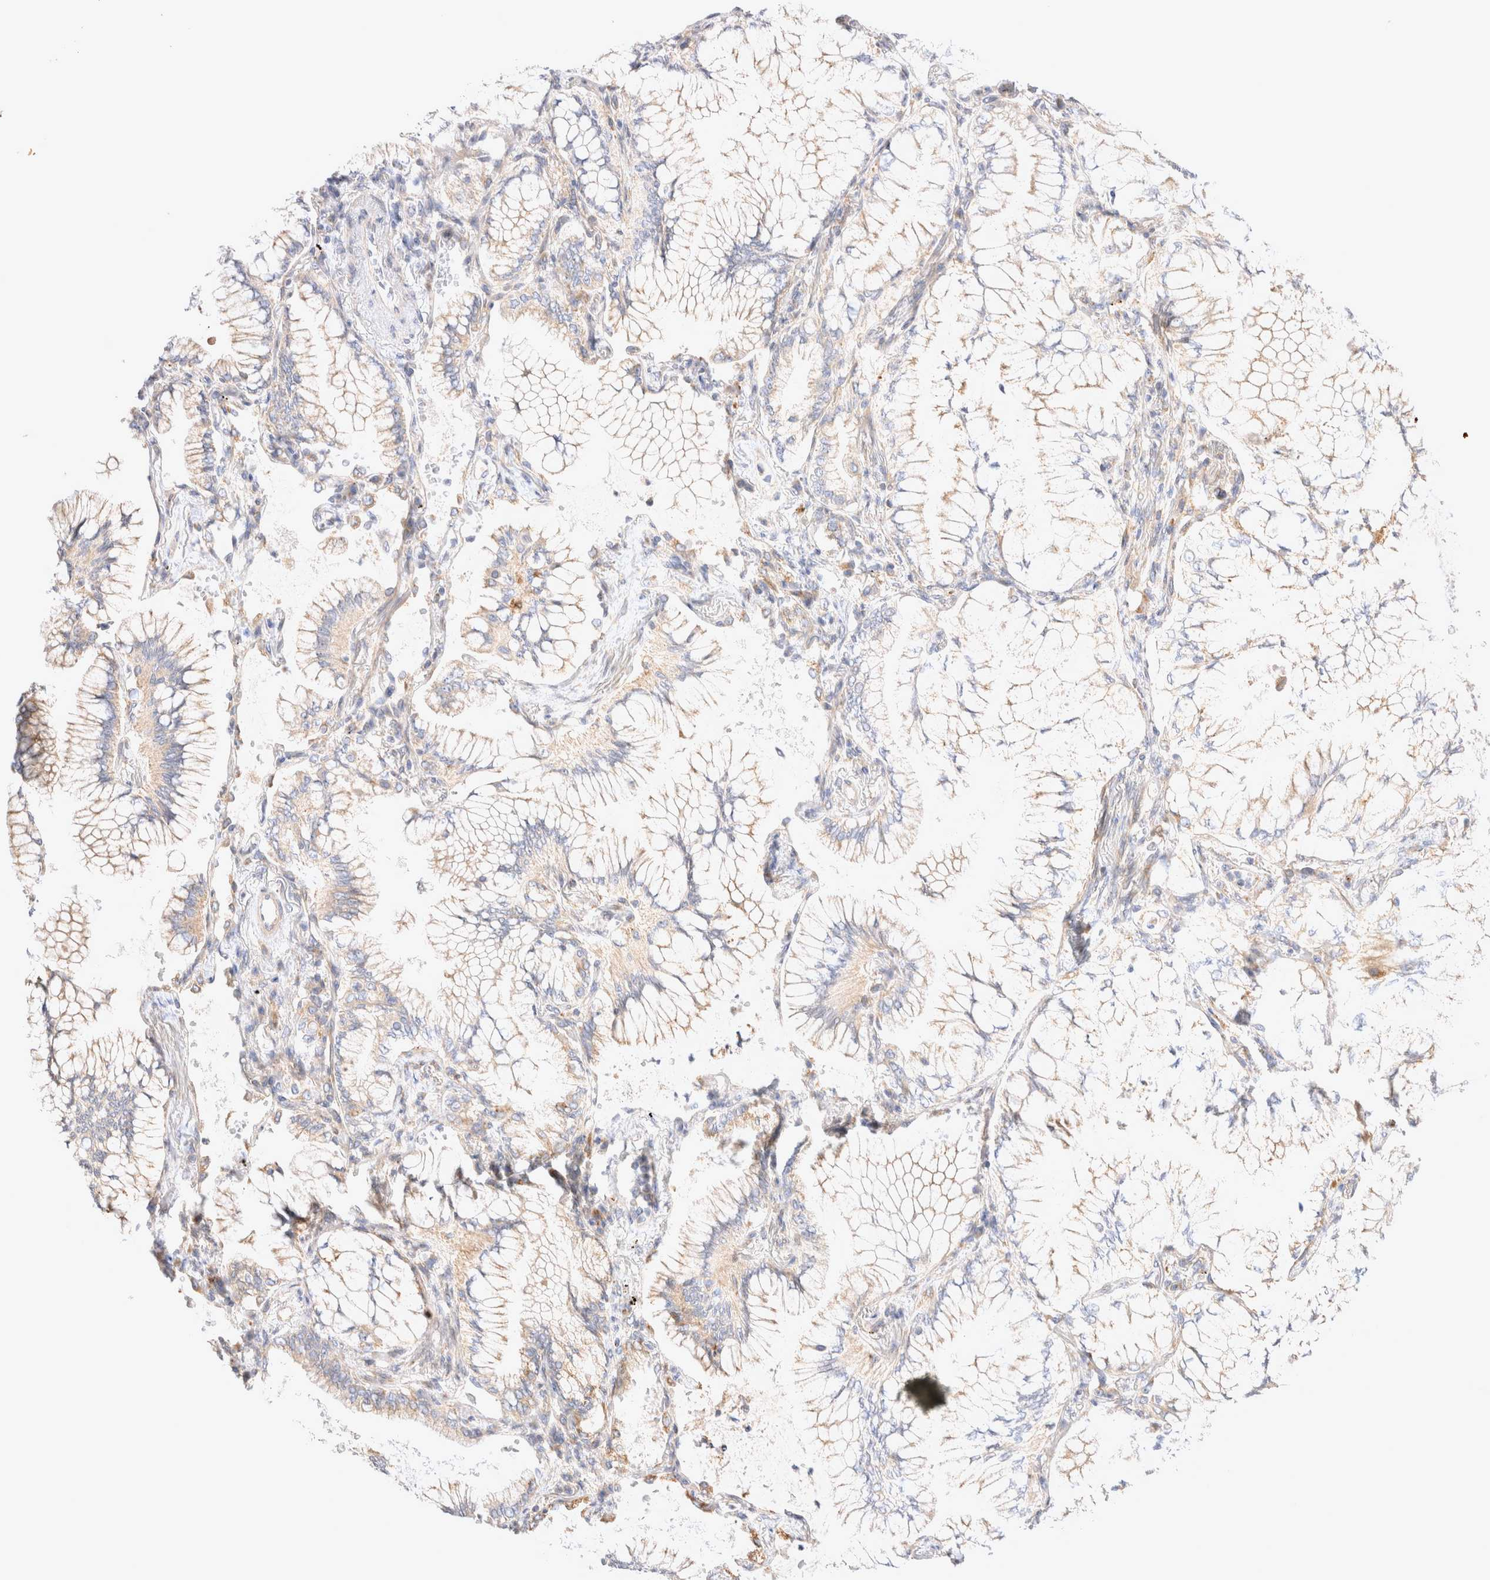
{"staining": {"intensity": "weak", "quantity": "<25%", "location": "cytoplasmic/membranous"}, "tissue": "lung cancer", "cell_type": "Tumor cells", "image_type": "cancer", "snomed": [{"axis": "morphology", "description": "Adenocarcinoma, NOS"}, {"axis": "topography", "description": "Lung"}], "caption": "The histopathology image displays no staining of tumor cells in lung cancer (adenocarcinoma).", "gene": "NPC1", "patient": {"sex": "female", "age": 70}}